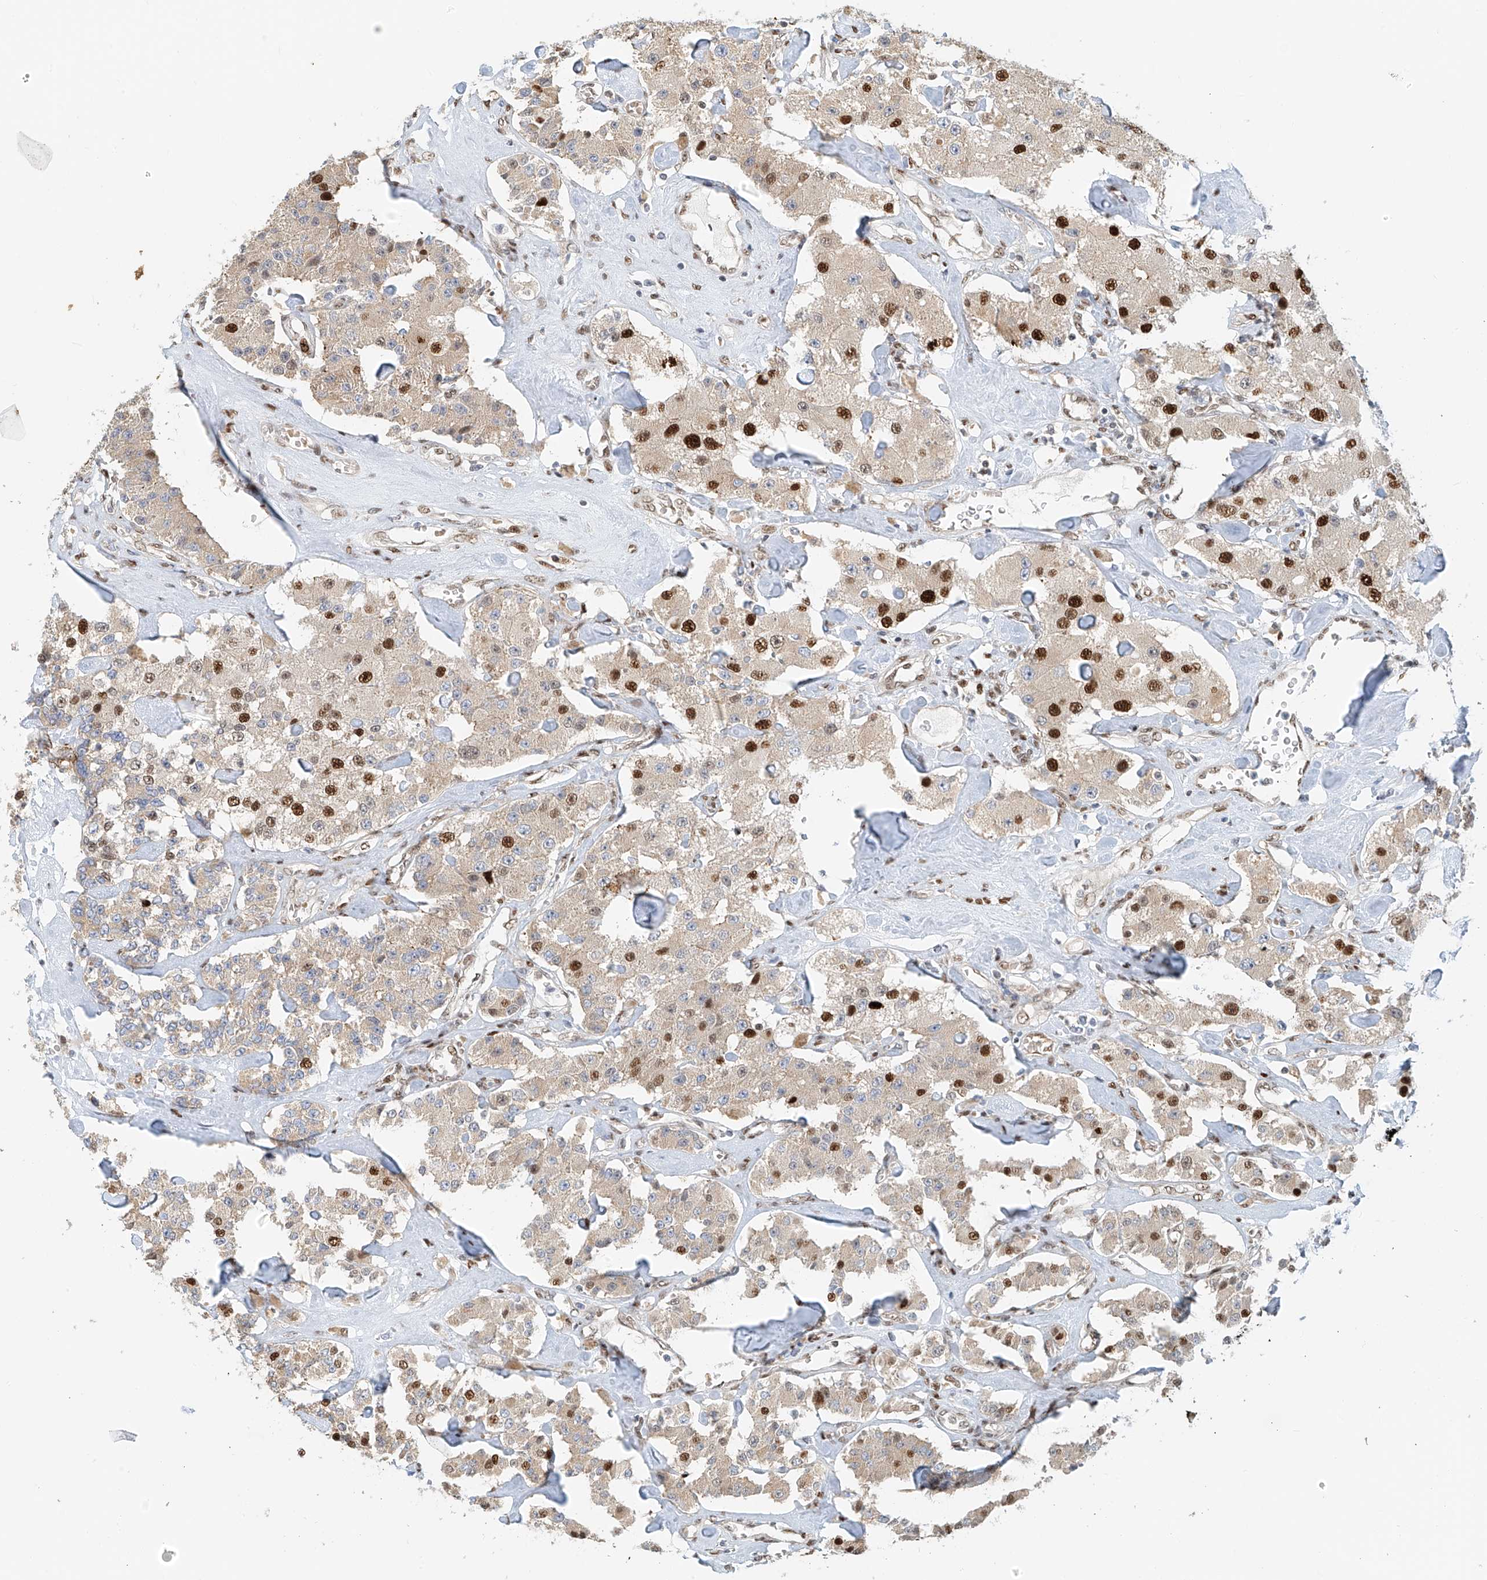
{"staining": {"intensity": "strong", "quantity": "25%-75%", "location": "nuclear"}, "tissue": "carcinoid", "cell_type": "Tumor cells", "image_type": "cancer", "snomed": [{"axis": "morphology", "description": "Carcinoid, malignant, NOS"}, {"axis": "topography", "description": "Pancreas"}], "caption": "Tumor cells display high levels of strong nuclear staining in about 25%-75% of cells in carcinoid. Nuclei are stained in blue.", "gene": "ZNF514", "patient": {"sex": "male", "age": 41}}